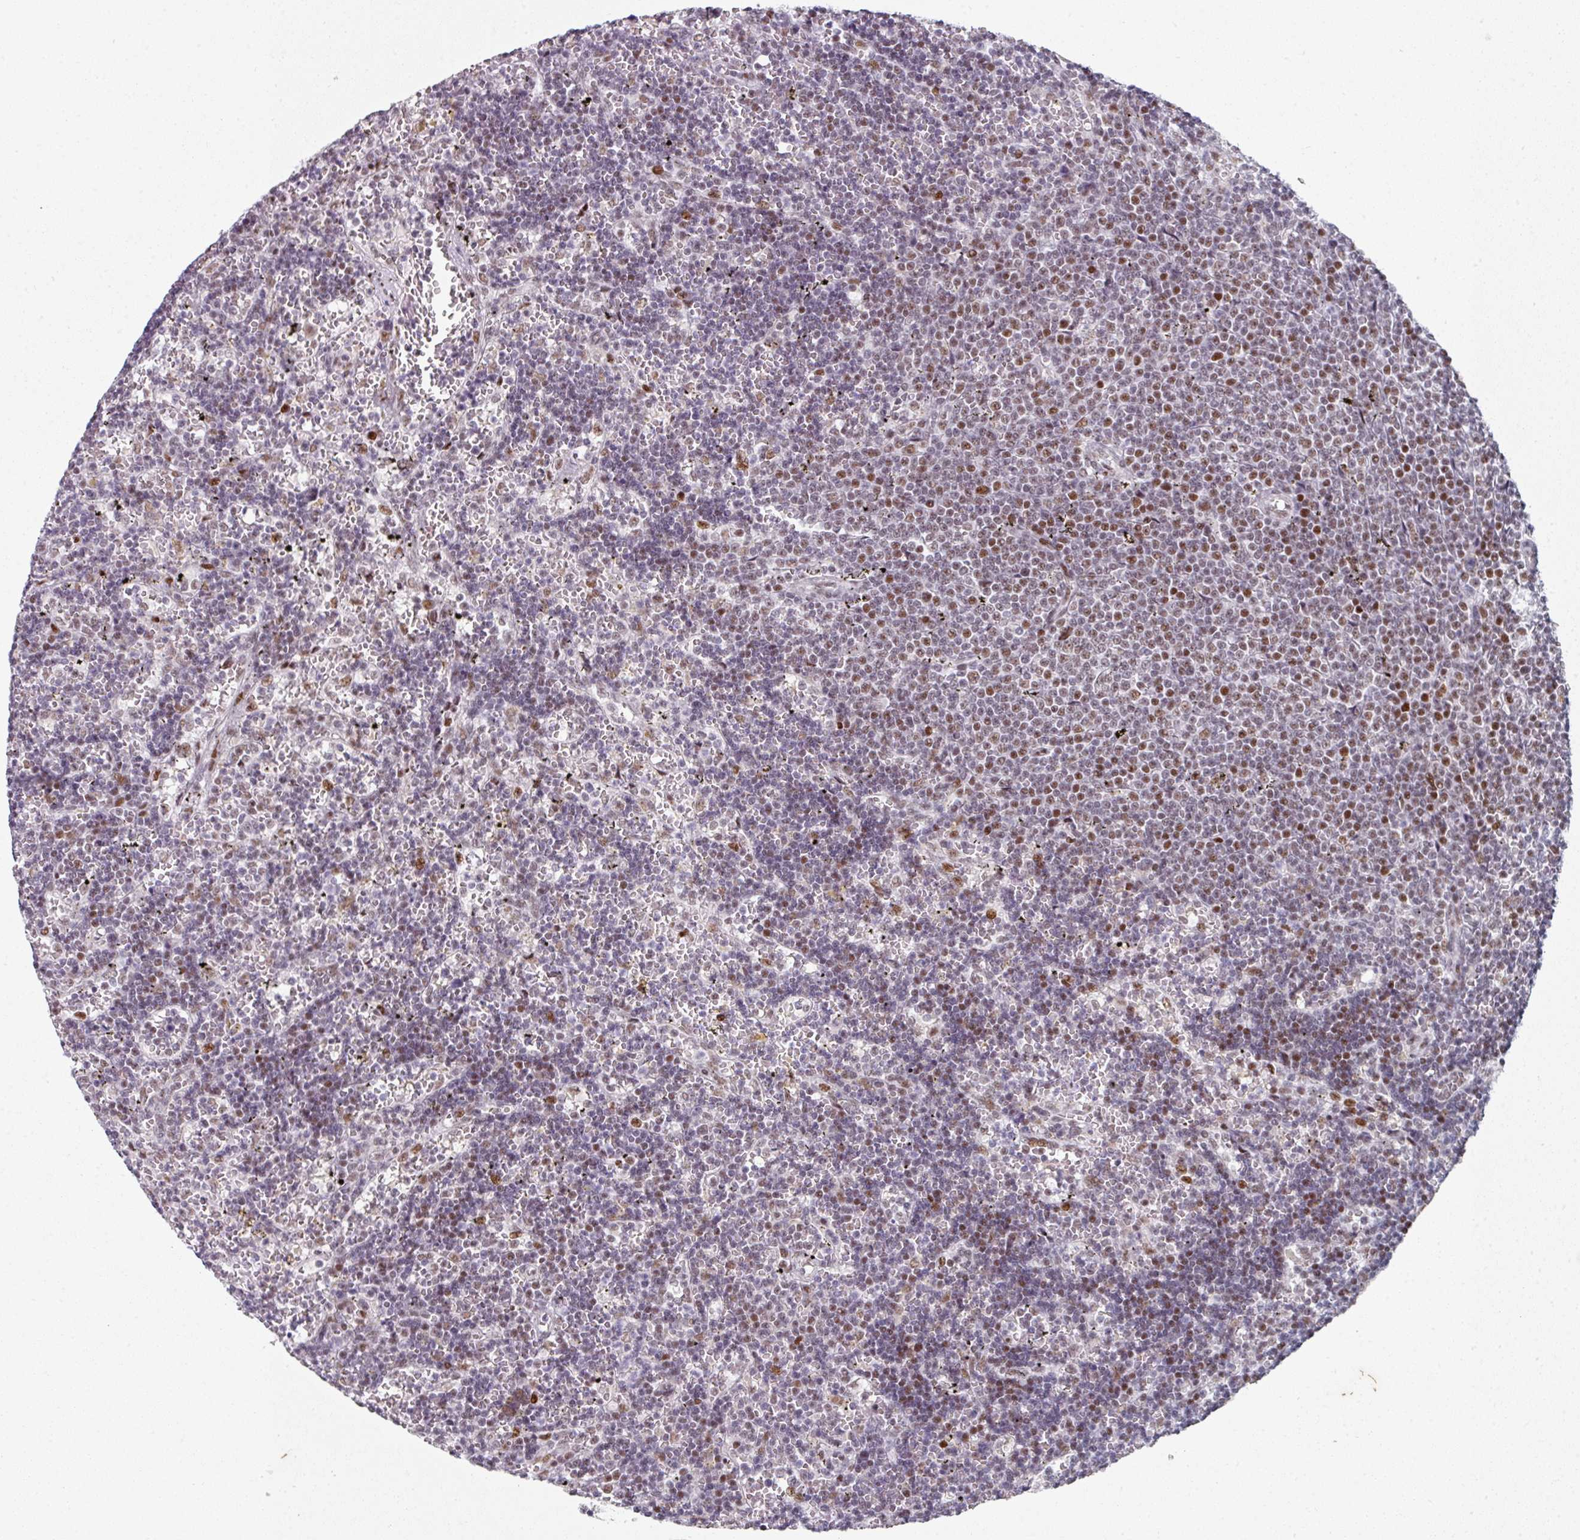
{"staining": {"intensity": "moderate", "quantity": "25%-75%", "location": "nuclear"}, "tissue": "lymphoma", "cell_type": "Tumor cells", "image_type": "cancer", "snomed": [{"axis": "morphology", "description": "Malignant lymphoma, non-Hodgkin's type, Low grade"}, {"axis": "topography", "description": "Spleen"}], "caption": "A micrograph showing moderate nuclear staining in approximately 25%-75% of tumor cells in lymphoma, as visualized by brown immunohistochemical staining.", "gene": "SF3B5", "patient": {"sex": "male", "age": 60}}